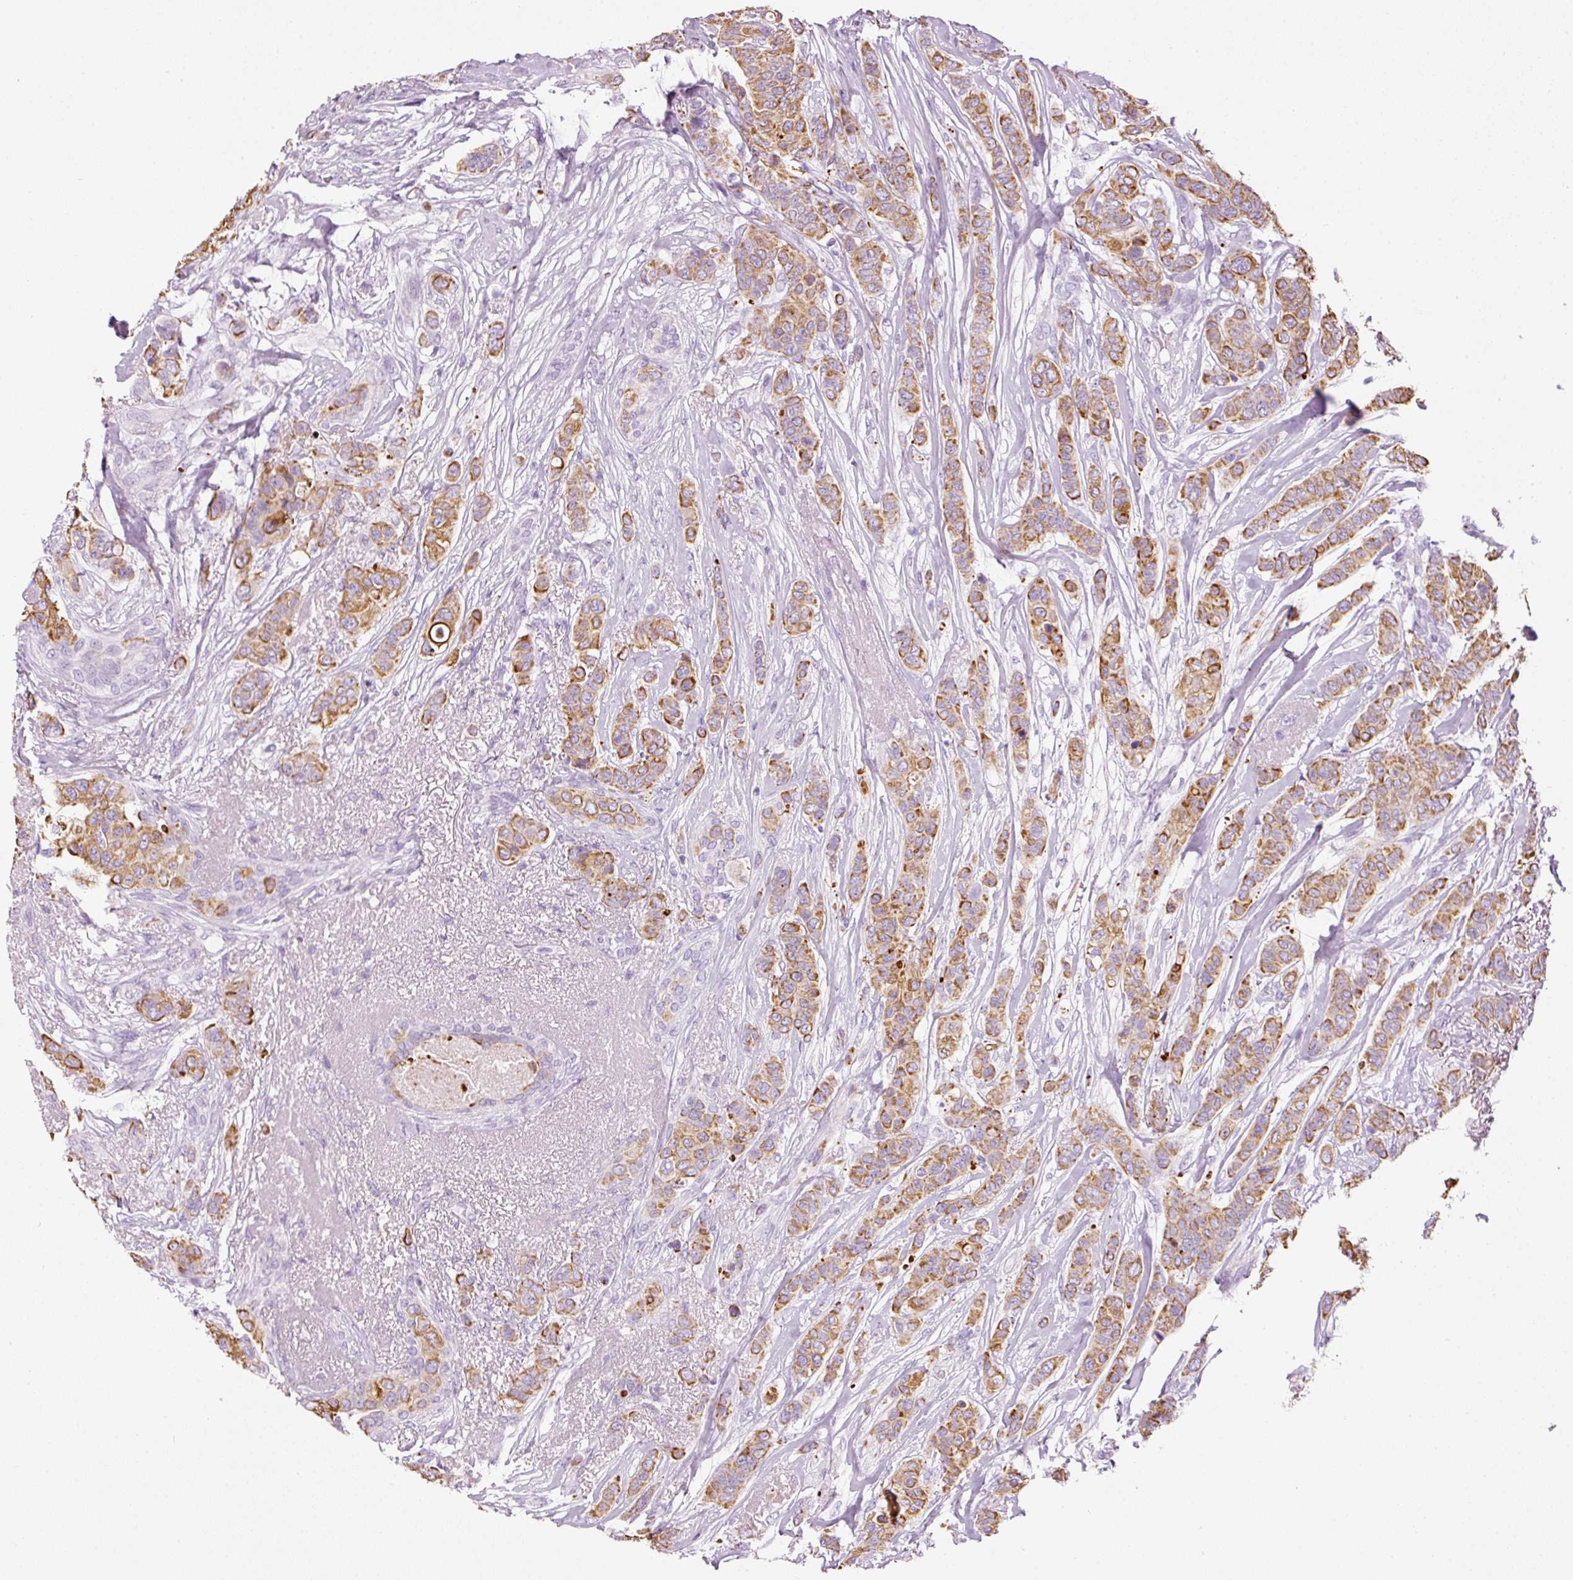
{"staining": {"intensity": "moderate", "quantity": ">75%", "location": "cytoplasmic/membranous"}, "tissue": "breast cancer", "cell_type": "Tumor cells", "image_type": "cancer", "snomed": [{"axis": "morphology", "description": "Lobular carcinoma"}, {"axis": "topography", "description": "Breast"}], "caption": "This micrograph displays immunohistochemistry staining of breast cancer, with medium moderate cytoplasmic/membranous staining in about >75% of tumor cells.", "gene": "CARD16", "patient": {"sex": "female", "age": 51}}